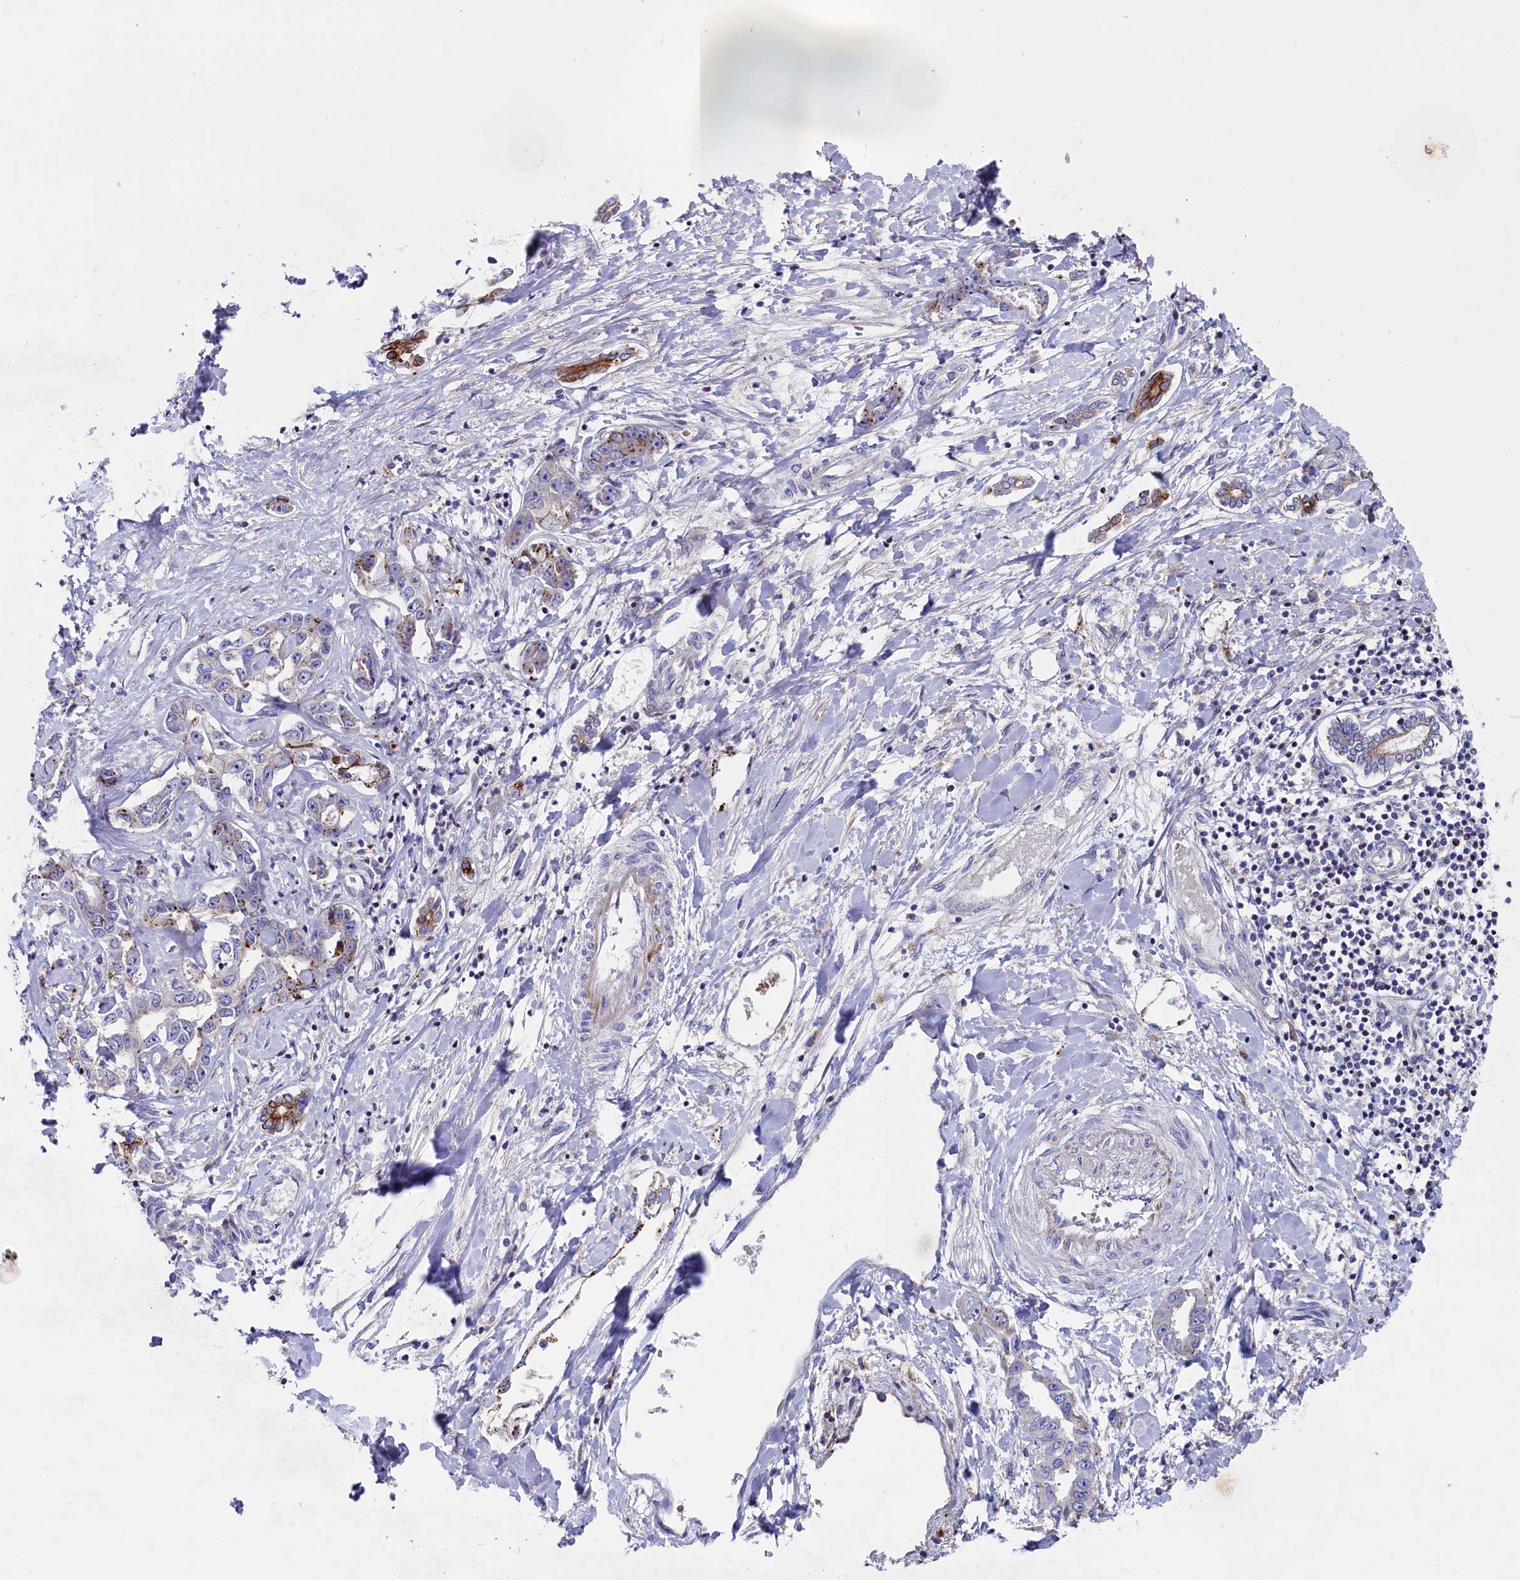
{"staining": {"intensity": "moderate", "quantity": "<25%", "location": "cytoplasmic/membranous"}, "tissue": "liver cancer", "cell_type": "Tumor cells", "image_type": "cancer", "snomed": [{"axis": "morphology", "description": "Cholangiocarcinoma"}, {"axis": "topography", "description": "Liver"}], "caption": "Immunohistochemical staining of human cholangiocarcinoma (liver) demonstrates low levels of moderate cytoplasmic/membranous positivity in about <25% of tumor cells.", "gene": "NUDT7", "patient": {"sex": "male", "age": 59}}